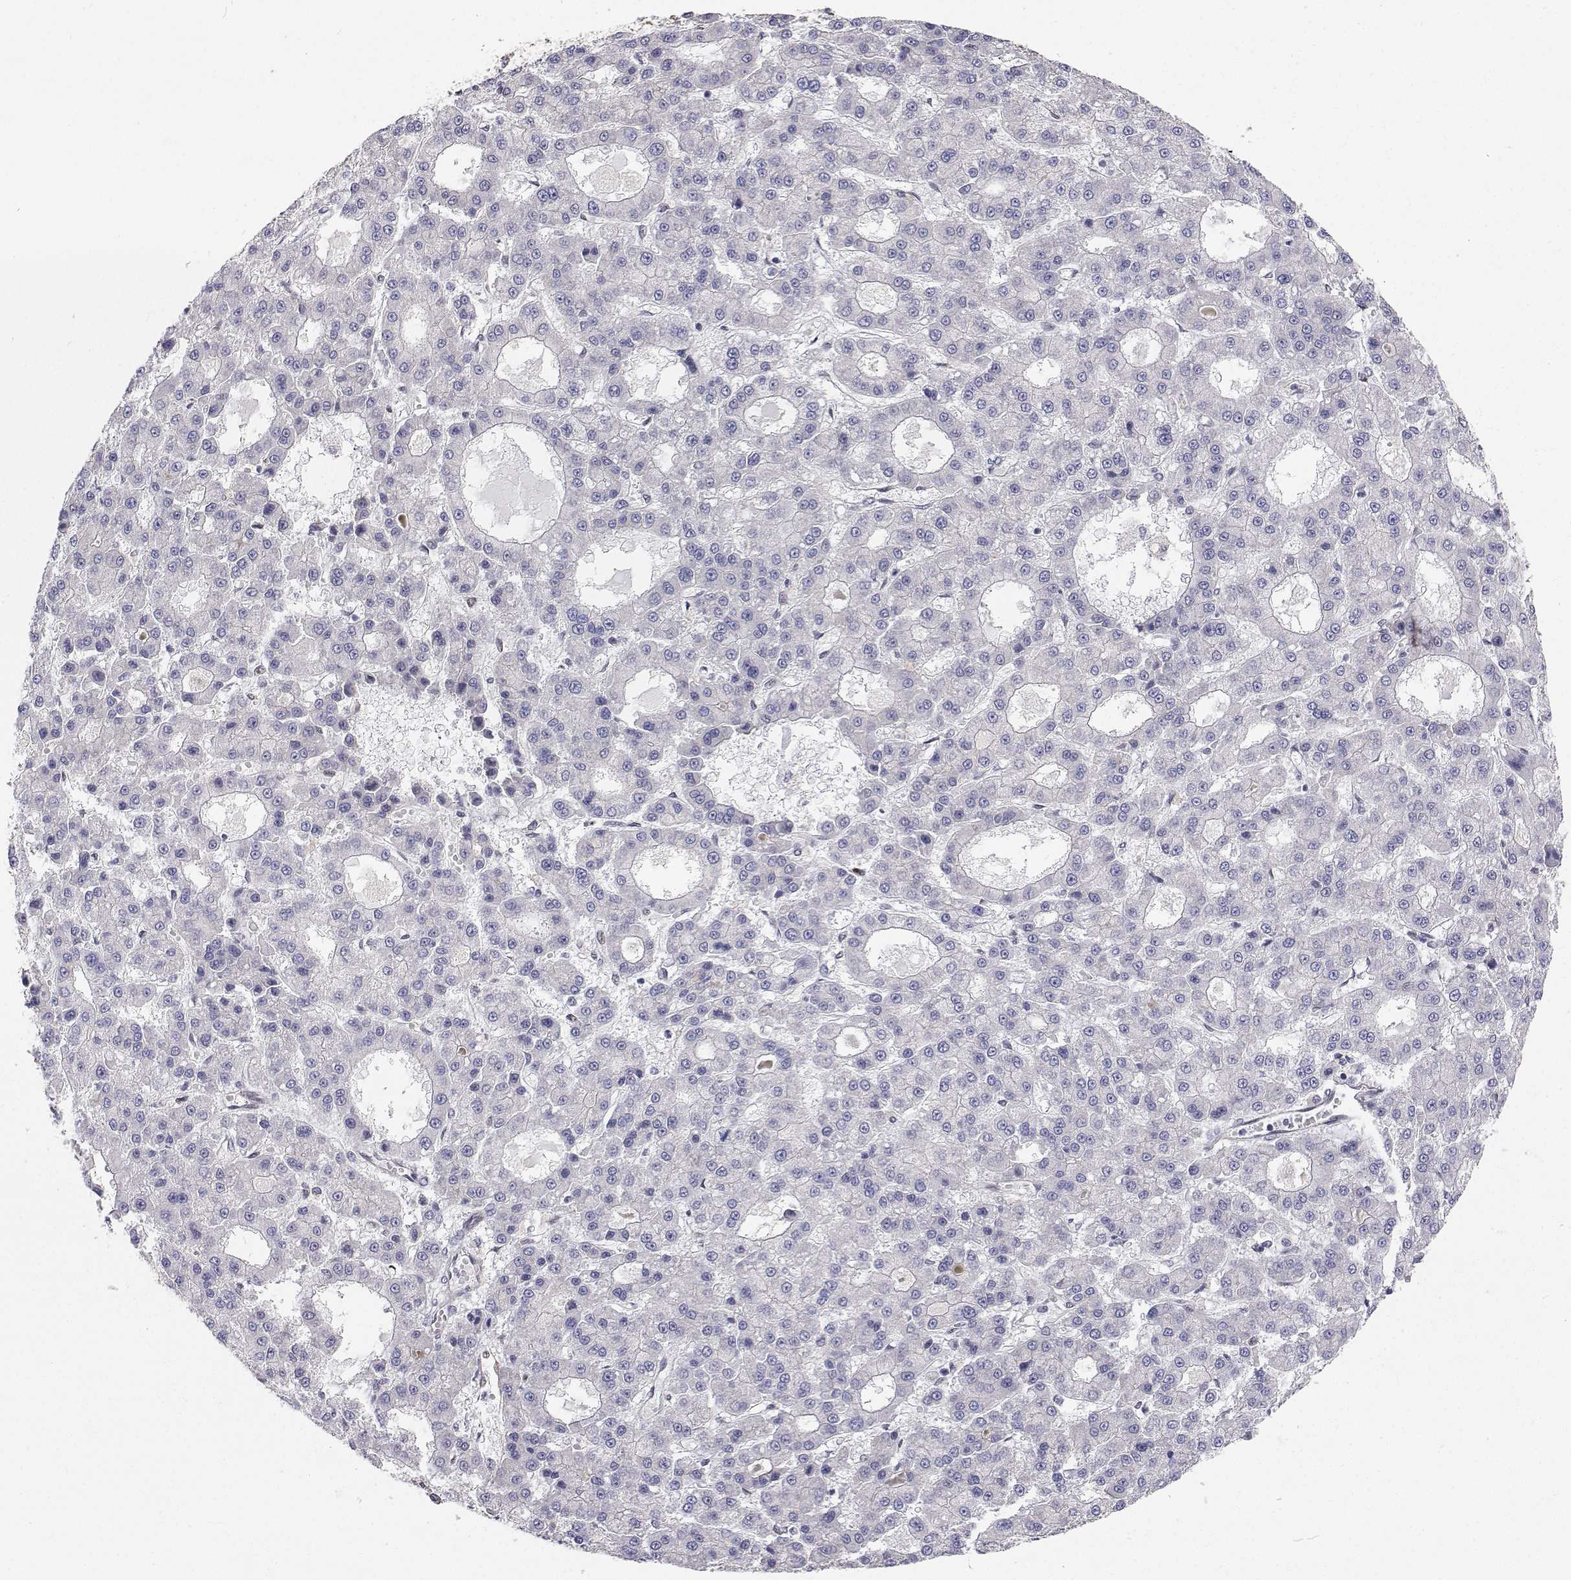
{"staining": {"intensity": "negative", "quantity": "none", "location": "none"}, "tissue": "liver cancer", "cell_type": "Tumor cells", "image_type": "cancer", "snomed": [{"axis": "morphology", "description": "Carcinoma, Hepatocellular, NOS"}, {"axis": "topography", "description": "Liver"}], "caption": "An IHC histopathology image of liver hepatocellular carcinoma is shown. There is no staining in tumor cells of liver hepatocellular carcinoma. (Brightfield microscopy of DAB immunohistochemistry (IHC) at high magnification).", "gene": "GSDMA", "patient": {"sex": "male", "age": 70}}